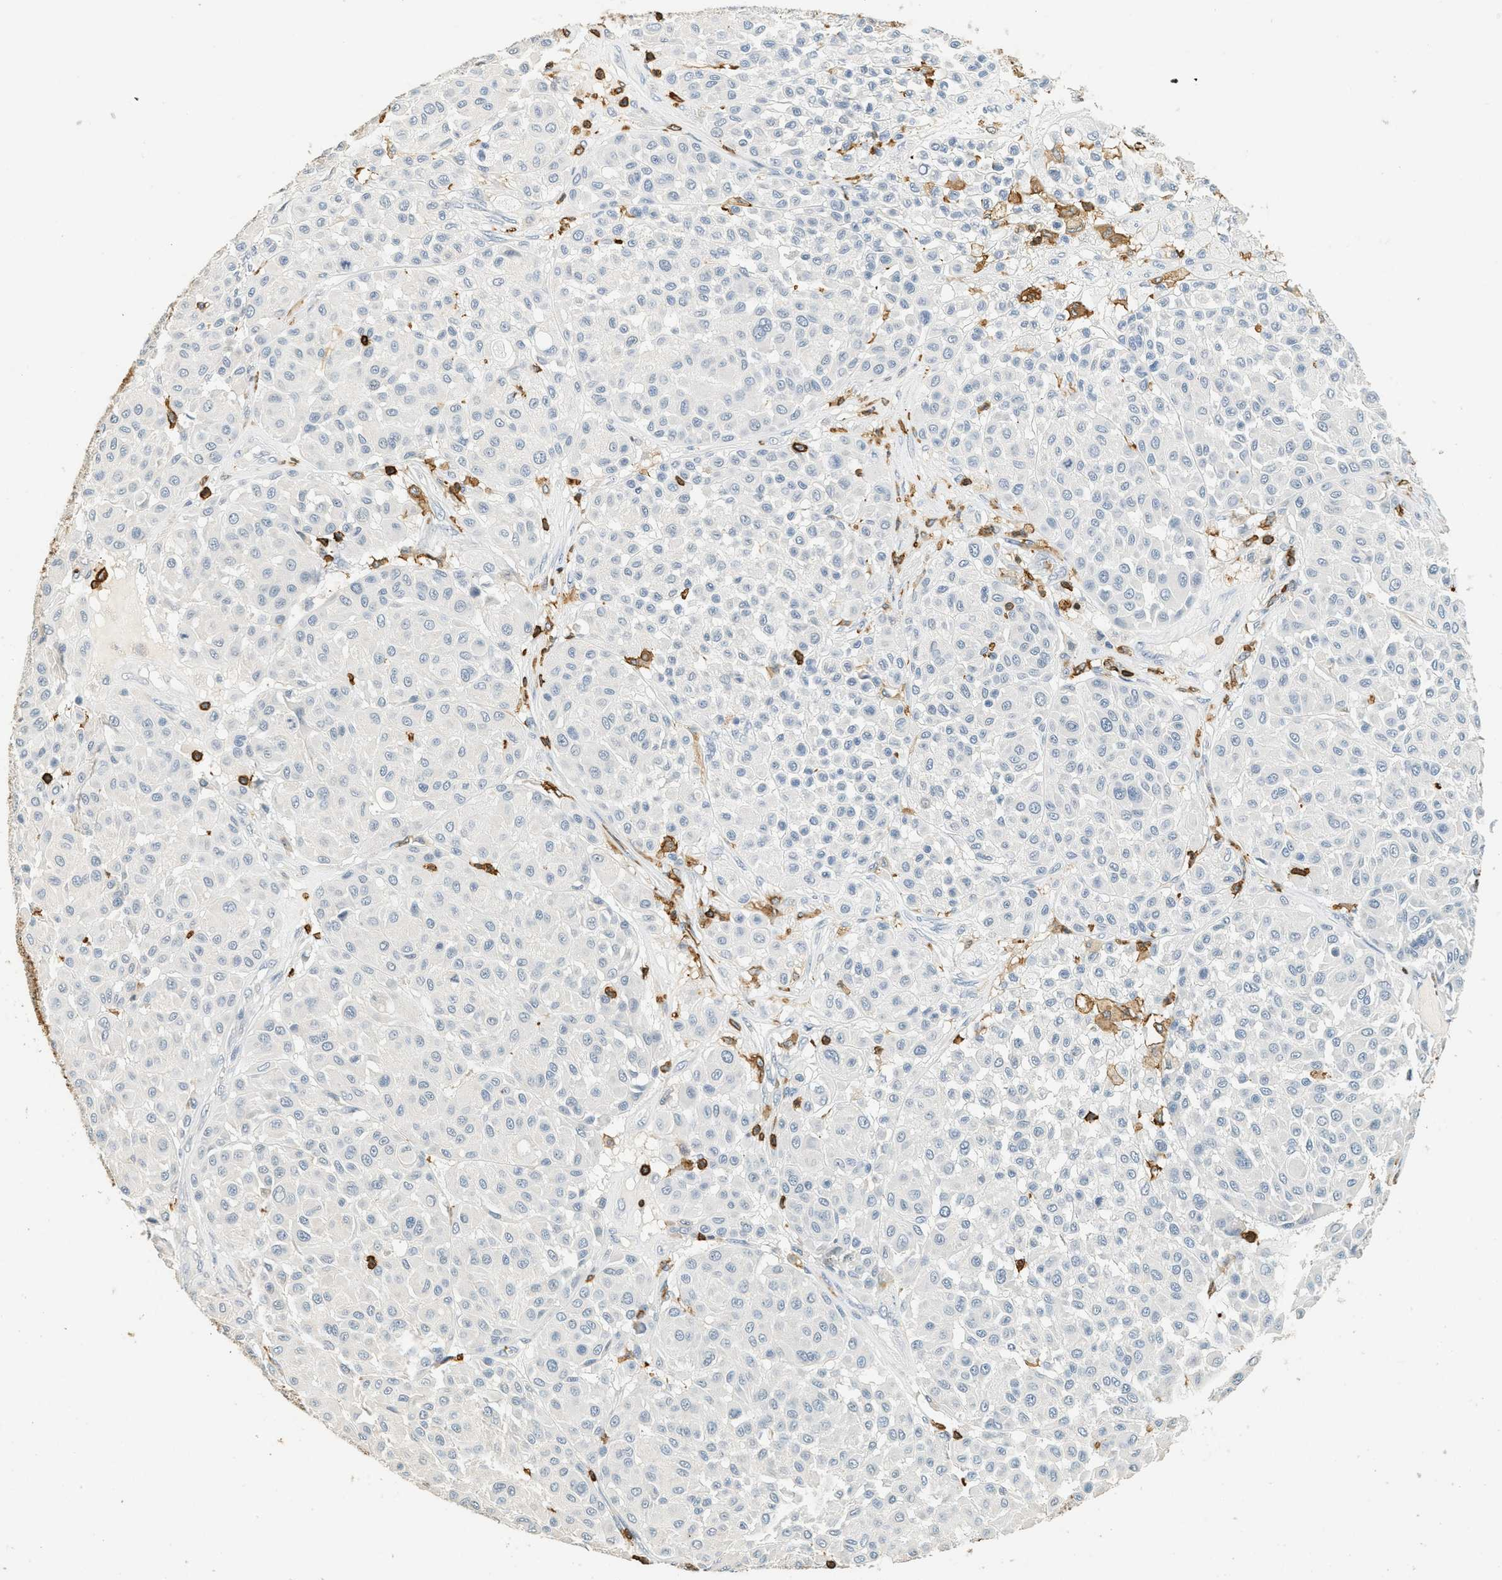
{"staining": {"intensity": "negative", "quantity": "none", "location": "none"}, "tissue": "melanoma", "cell_type": "Tumor cells", "image_type": "cancer", "snomed": [{"axis": "morphology", "description": "Malignant melanoma, Metastatic site"}, {"axis": "topography", "description": "Soft tissue"}], "caption": "An immunohistochemistry micrograph of melanoma is shown. There is no staining in tumor cells of melanoma.", "gene": "LSP1", "patient": {"sex": "male", "age": 41}}